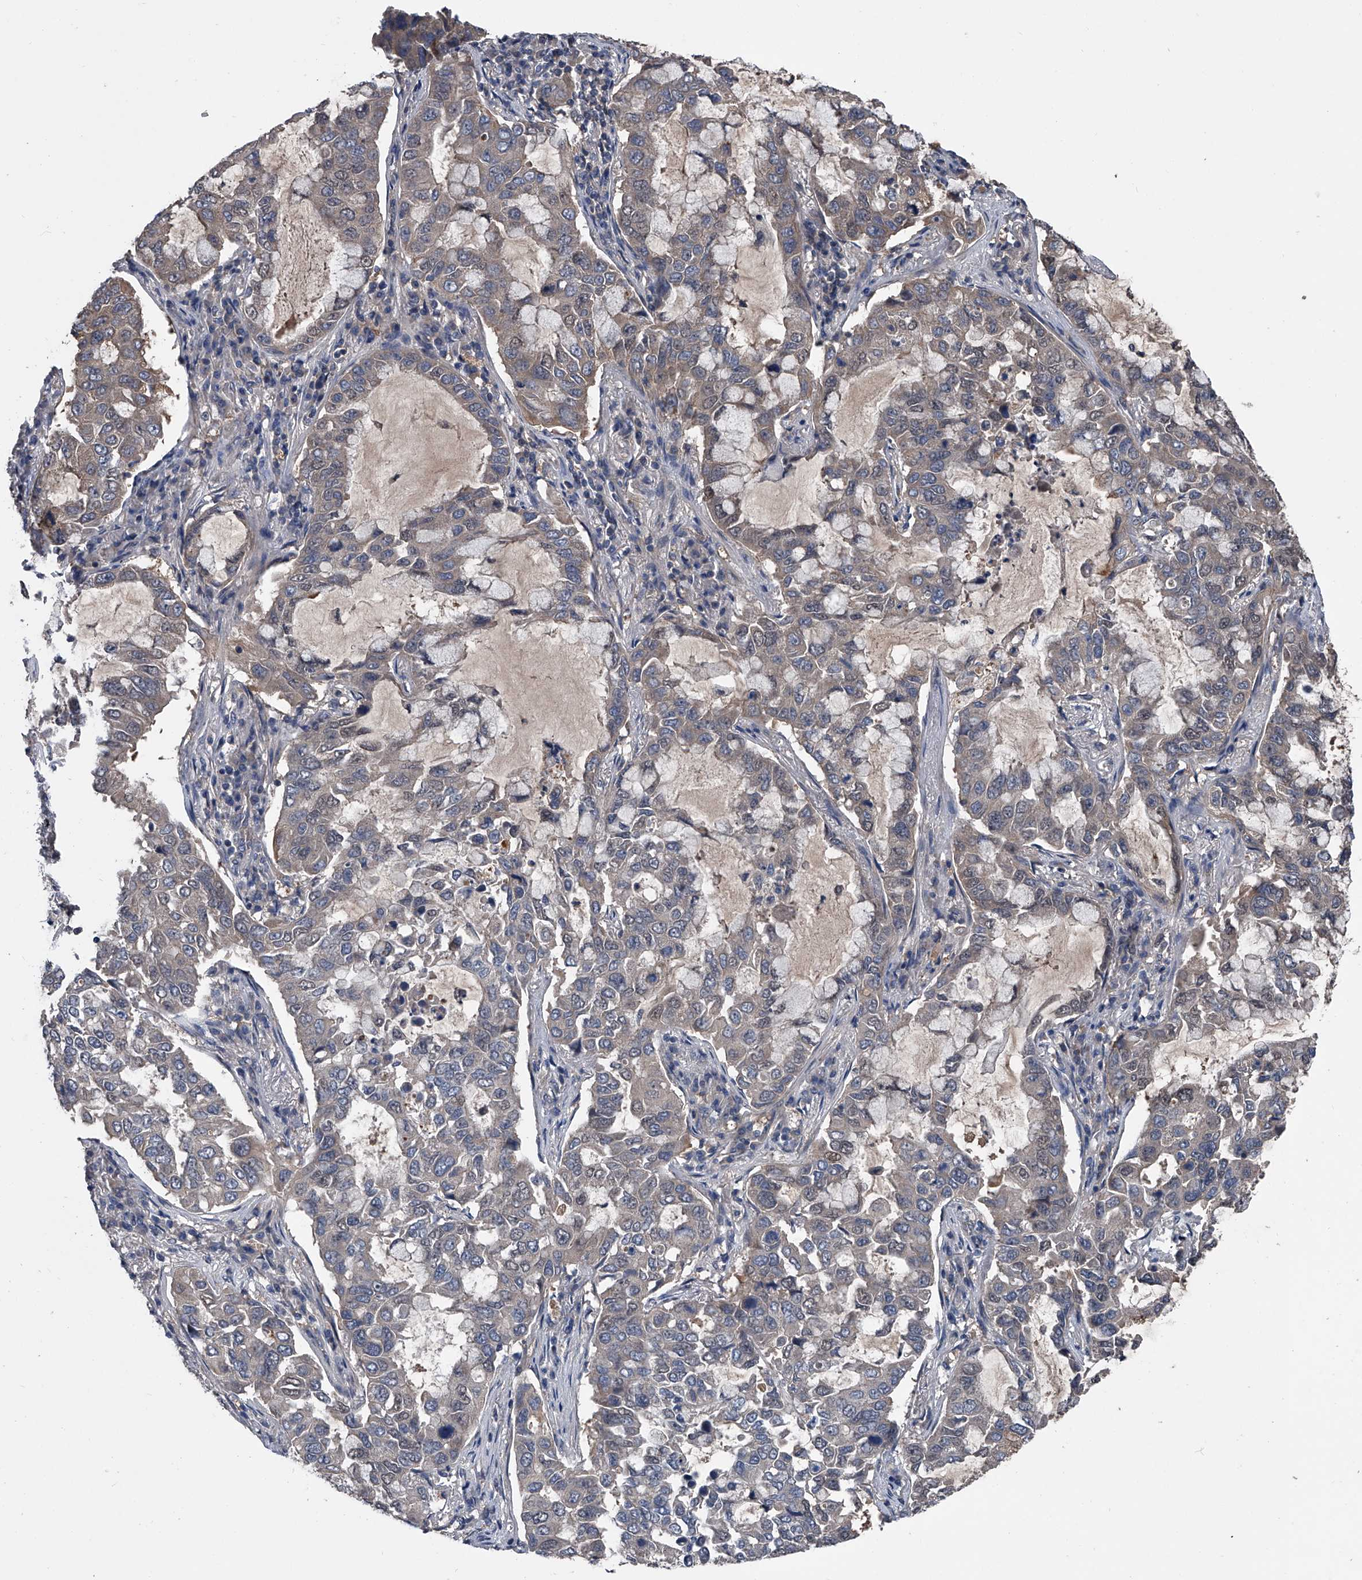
{"staining": {"intensity": "weak", "quantity": "25%-75%", "location": "cytoplasmic/membranous"}, "tissue": "lung cancer", "cell_type": "Tumor cells", "image_type": "cancer", "snomed": [{"axis": "morphology", "description": "Adenocarcinoma, NOS"}, {"axis": "topography", "description": "Lung"}], "caption": "DAB immunohistochemical staining of human lung cancer demonstrates weak cytoplasmic/membranous protein positivity in about 25%-75% of tumor cells. (DAB (3,3'-diaminobenzidine) IHC, brown staining for protein, blue staining for nuclei).", "gene": "KIF13A", "patient": {"sex": "male", "age": 64}}